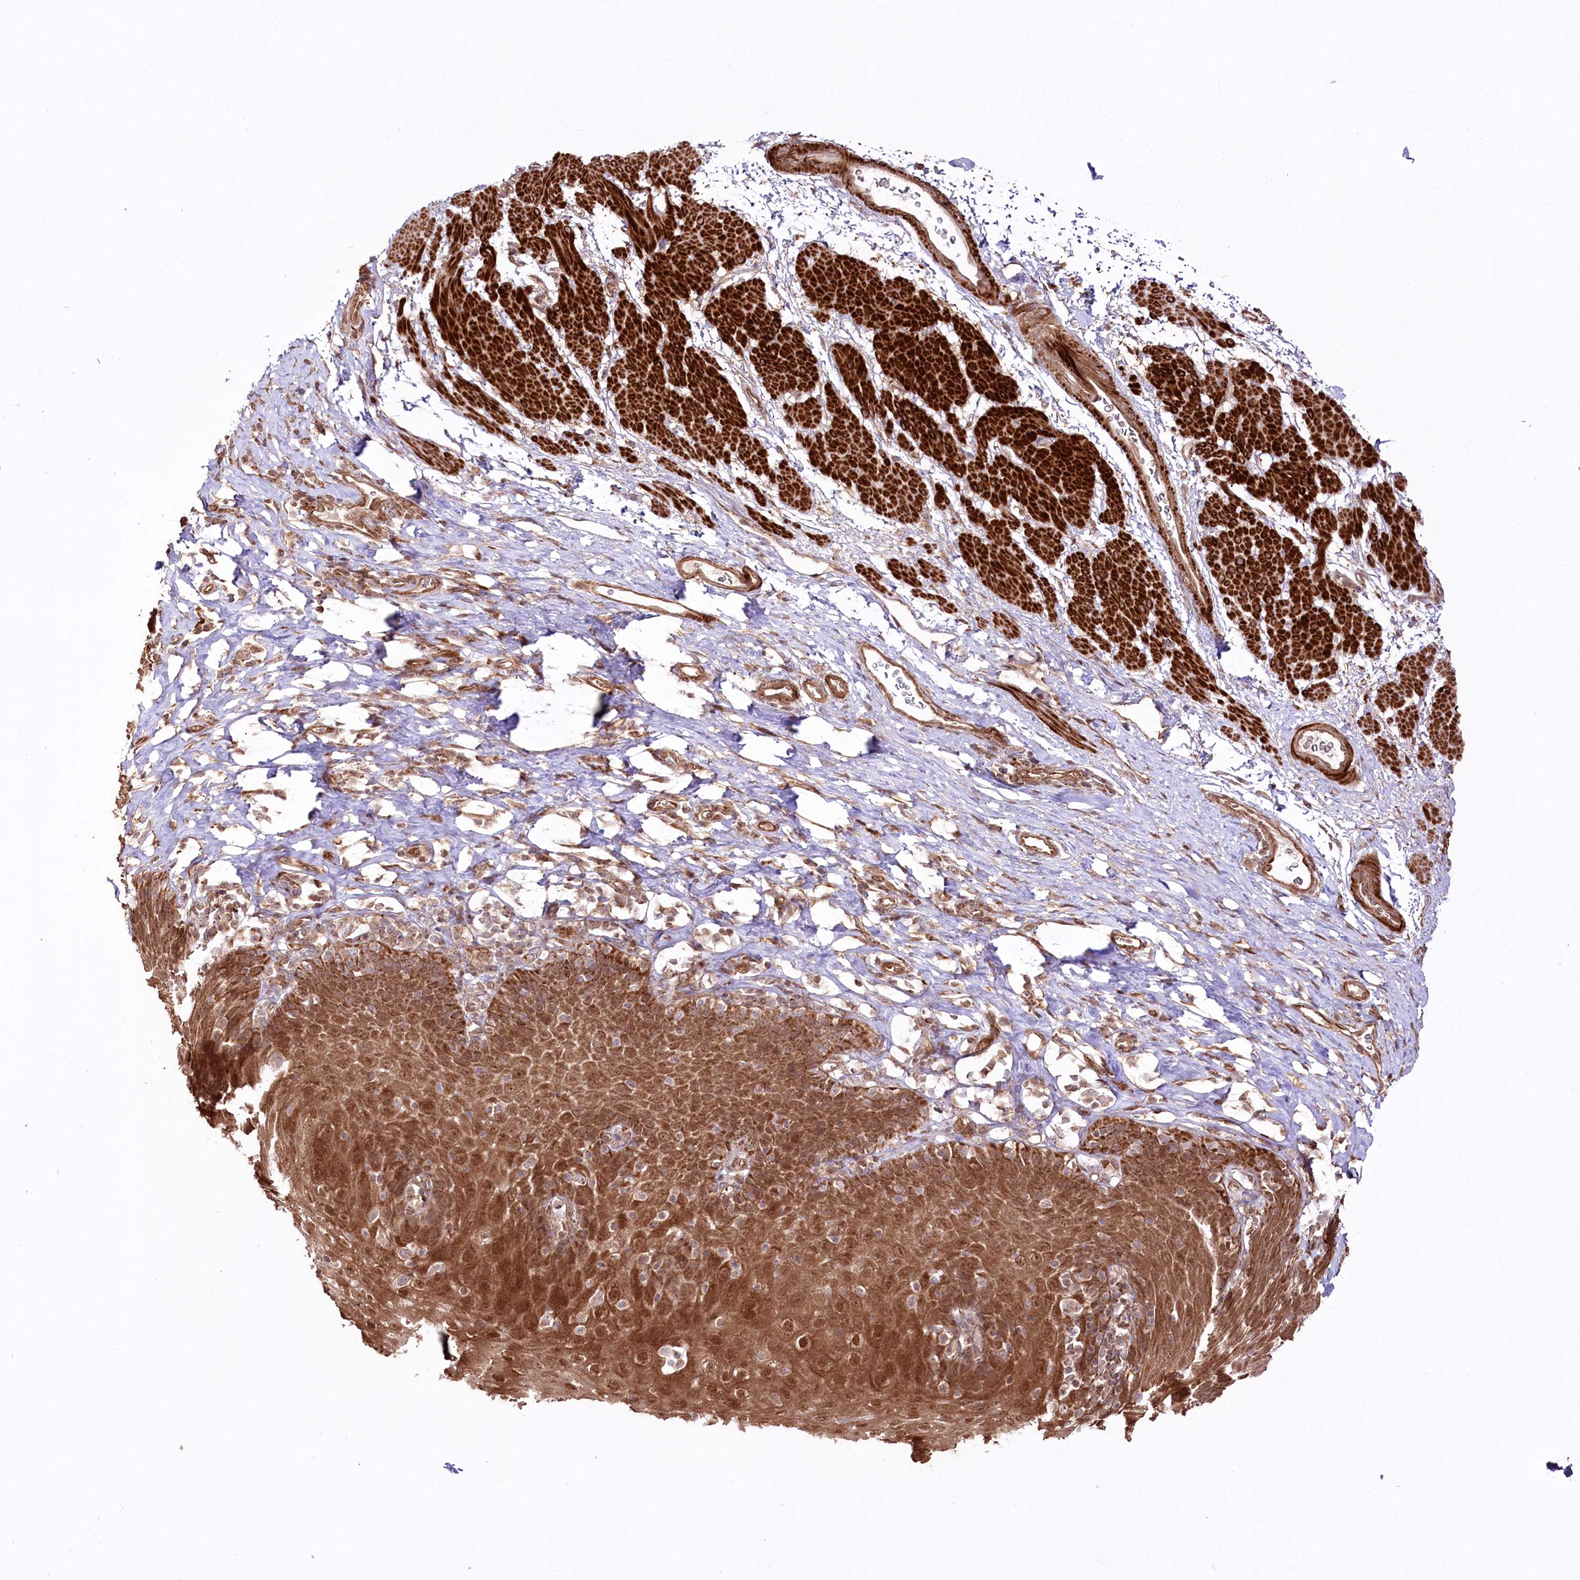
{"staining": {"intensity": "moderate", "quantity": ">75%", "location": "cytoplasmic/membranous,nuclear"}, "tissue": "esophagus", "cell_type": "Squamous epithelial cells", "image_type": "normal", "snomed": [{"axis": "morphology", "description": "Normal tissue, NOS"}, {"axis": "topography", "description": "Esophagus"}], "caption": "IHC of unremarkable esophagus demonstrates medium levels of moderate cytoplasmic/membranous,nuclear positivity in about >75% of squamous epithelial cells.", "gene": "REXO2", "patient": {"sex": "female", "age": 61}}